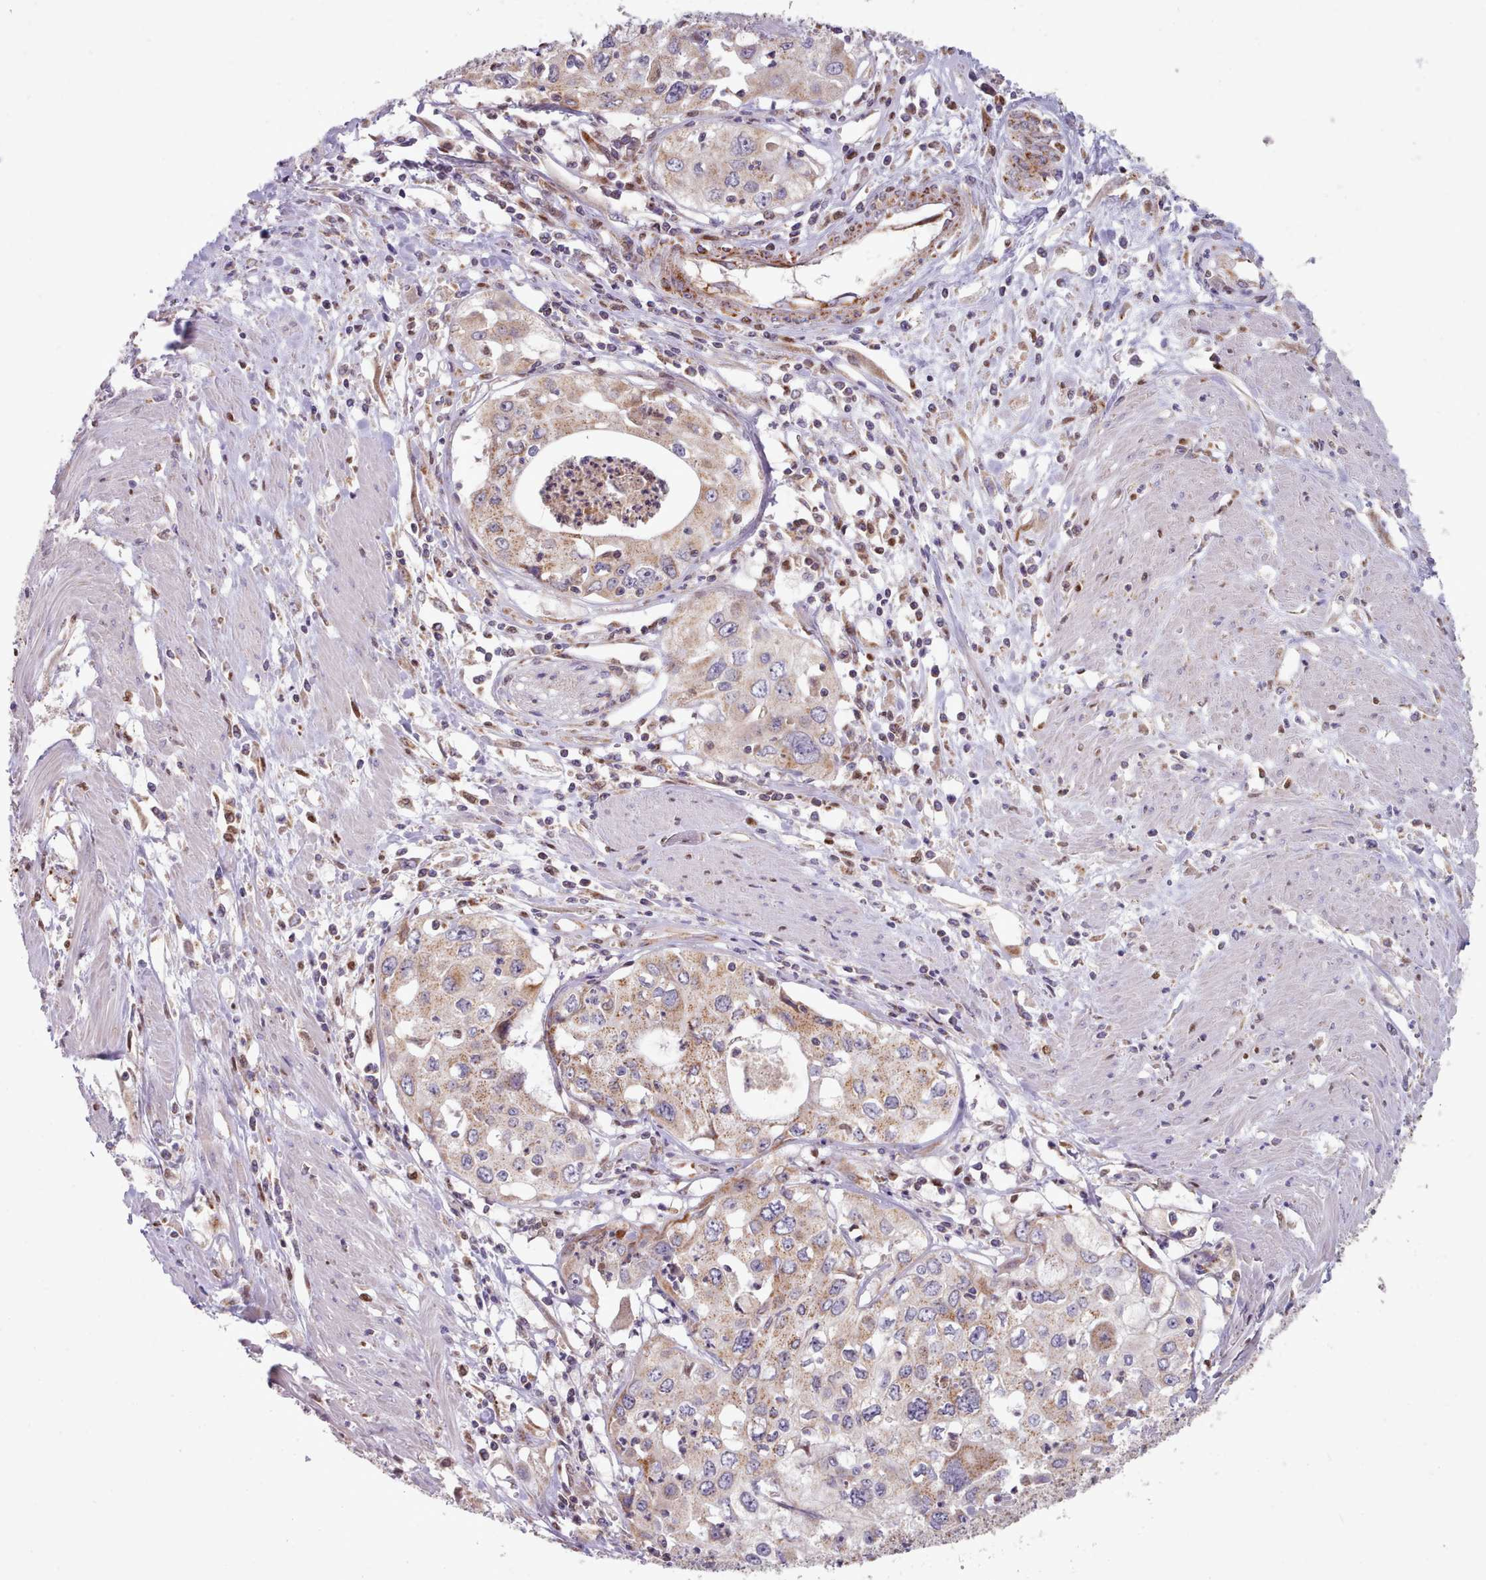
{"staining": {"intensity": "weak", "quantity": "25%-75%", "location": "cytoplasmic/membranous"}, "tissue": "cervical cancer", "cell_type": "Tumor cells", "image_type": "cancer", "snomed": [{"axis": "morphology", "description": "Squamous cell carcinoma, NOS"}, {"axis": "topography", "description": "Cervix"}], "caption": "Immunohistochemistry (DAB) staining of human cervical squamous cell carcinoma displays weak cytoplasmic/membranous protein expression in approximately 25%-75% of tumor cells. (DAB = brown stain, brightfield microscopy at high magnification).", "gene": "HSDL2", "patient": {"sex": "female", "age": 31}}